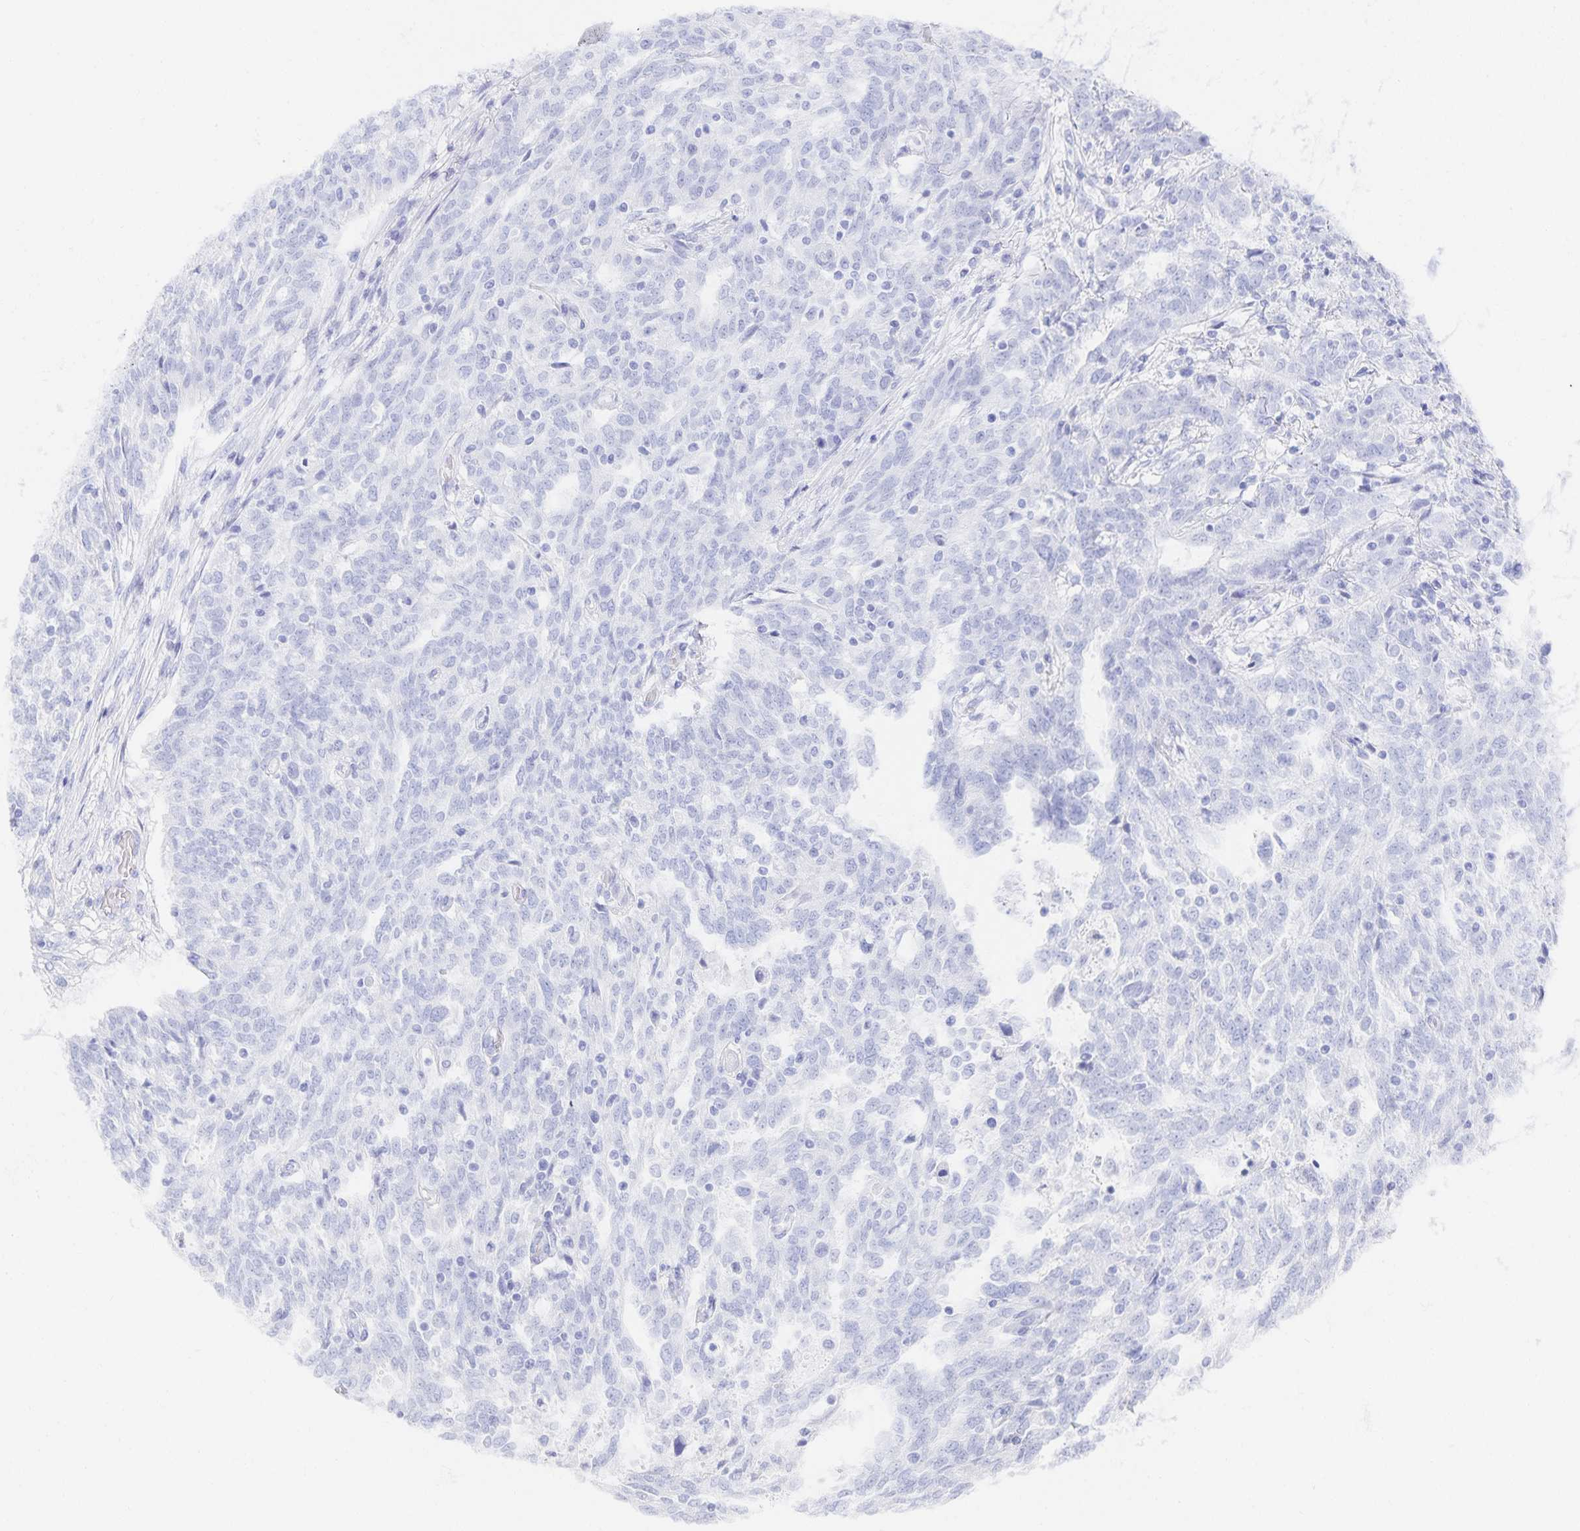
{"staining": {"intensity": "negative", "quantity": "none", "location": "none"}, "tissue": "ovarian cancer", "cell_type": "Tumor cells", "image_type": "cancer", "snomed": [{"axis": "morphology", "description": "Cystadenocarcinoma, serous, NOS"}, {"axis": "topography", "description": "Ovary"}], "caption": "Immunohistochemical staining of human ovarian serous cystadenocarcinoma reveals no significant expression in tumor cells.", "gene": "SNTN", "patient": {"sex": "female", "age": 67}}